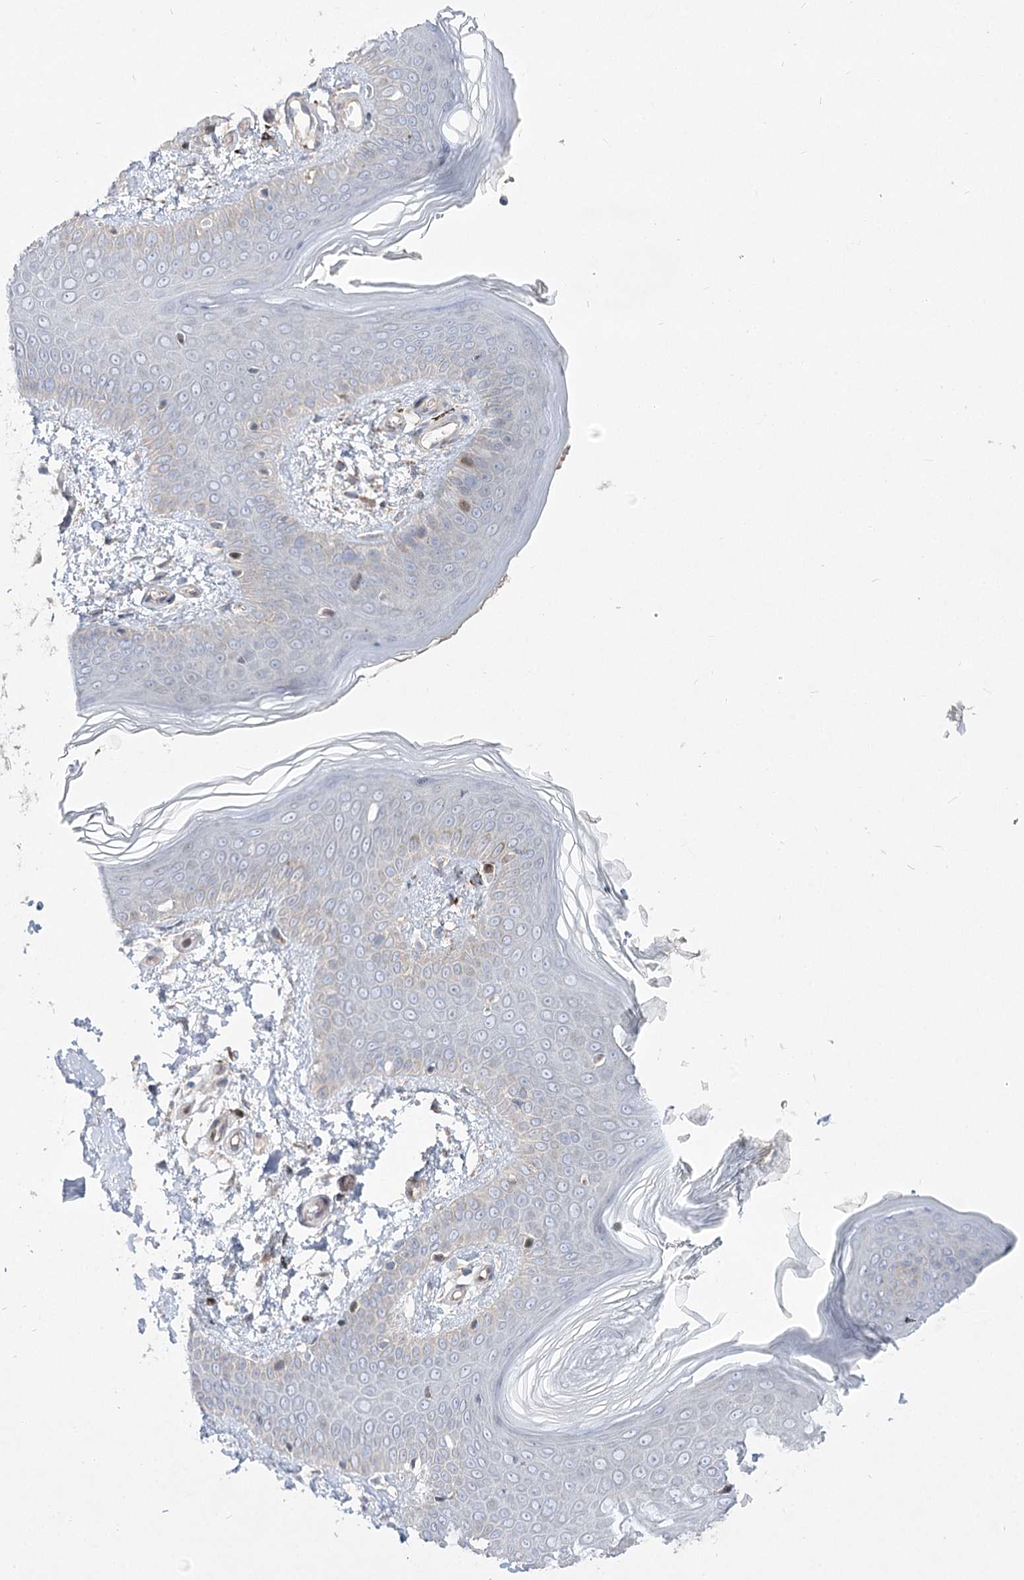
{"staining": {"intensity": "moderate", "quantity": "<25%", "location": "cytoplasmic/membranous"}, "tissue": "skin", "cell_type": "Fibroblasts", "image_type": "normal", "snomed": [{"axis": "morphology", "description": "Normal tissue, NOS"}, {"axis": "topography", "description": "Skin"}], "caption": "DAB (3,3'-diaminobenzidine) immunohistochemical staining of benign skin displays moderate cytoplasmic/membranous protein expression in about <25% of fibroblasts. Using DAB (3,3'-diaminobenzidine) (brown) and hematoxylin (blue) stains, captured at high magnification using brightfield microscopy.", "gene": "CEP164", "patient": {"sex": "male", "age": 37}}